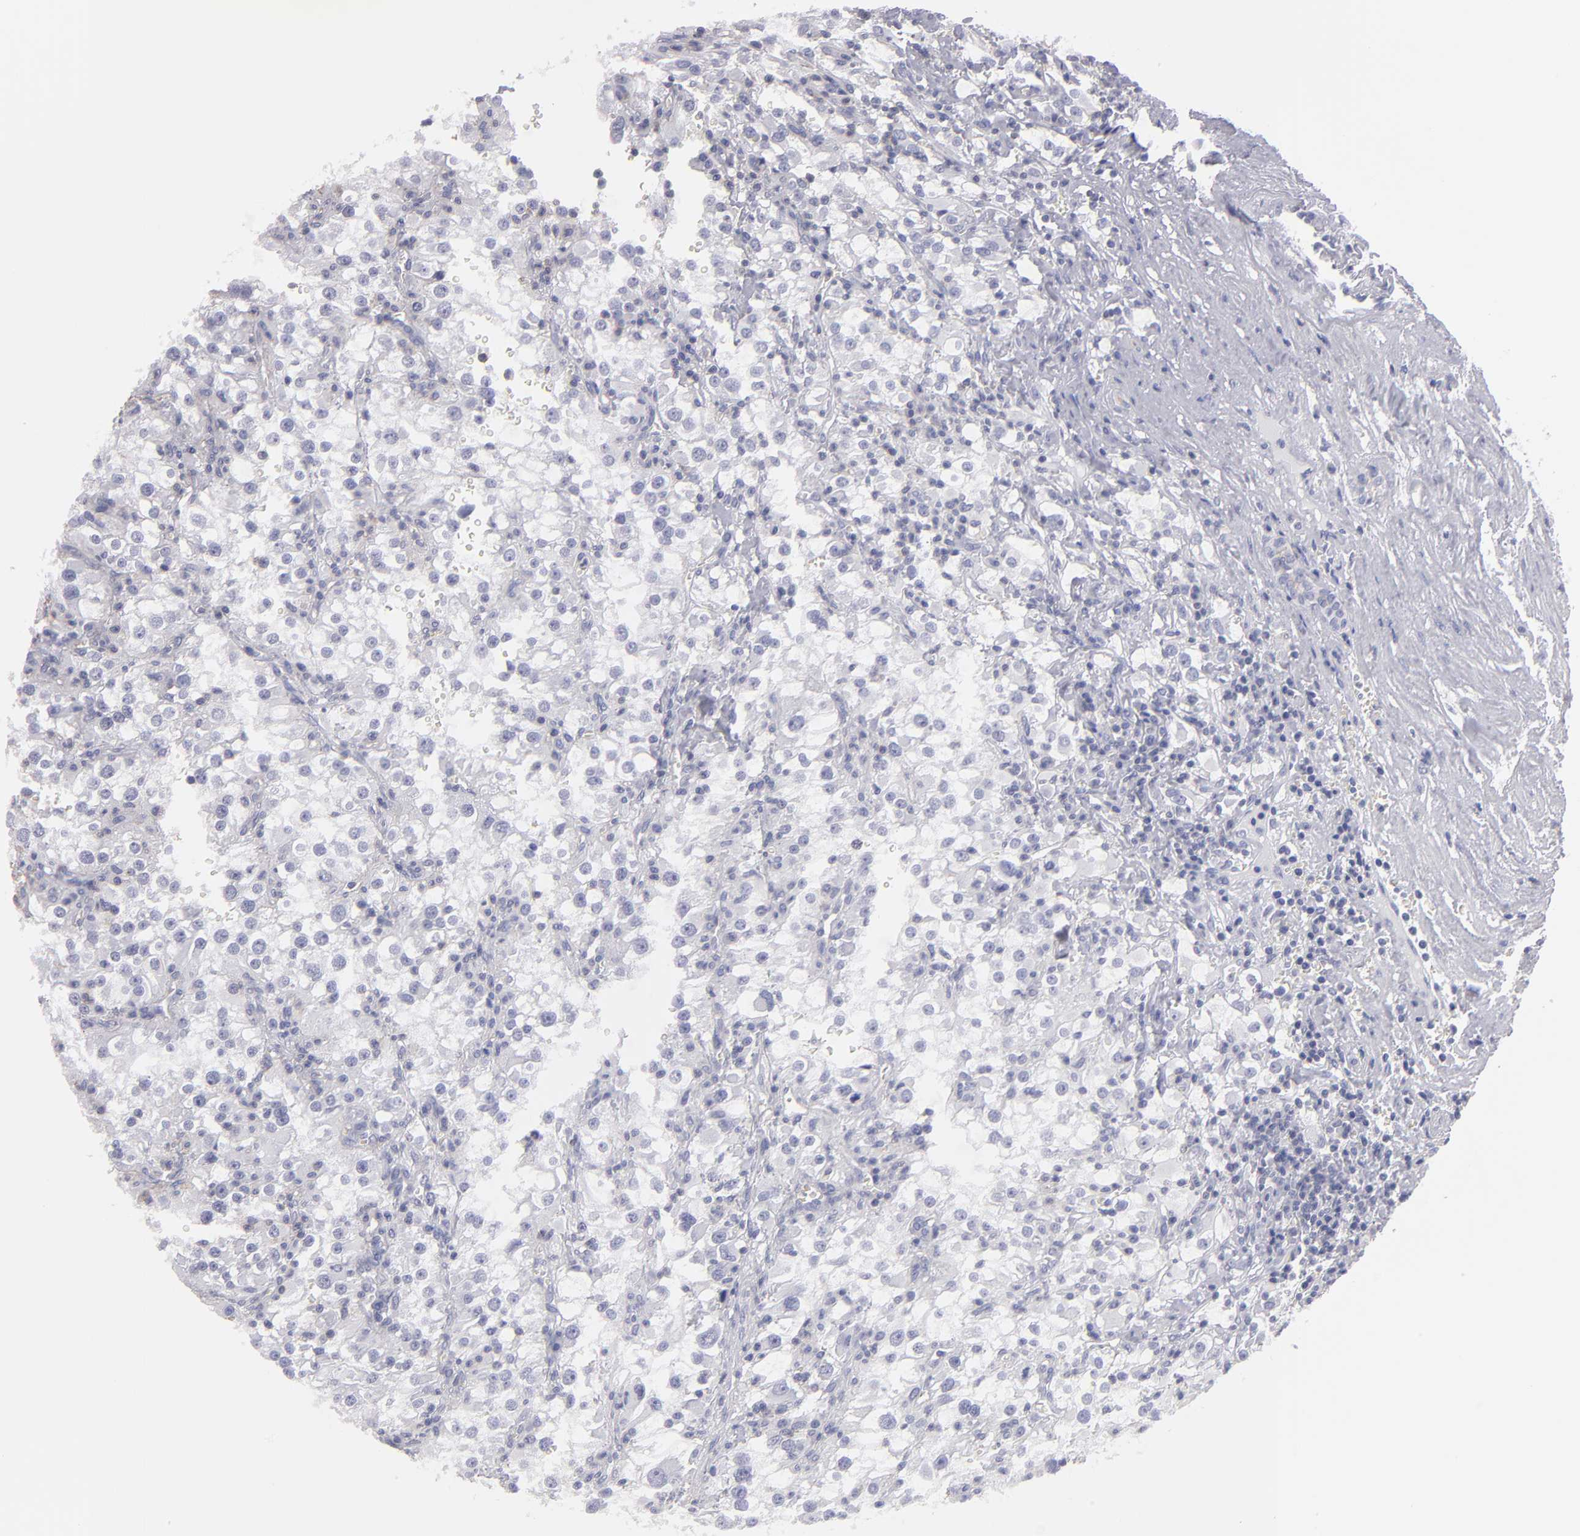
{"staining": {"intensity": "negative", "quantity": "none", "location": "none"}, "tissue": "renal cancer", "cell_type": "Tumor cells", "image_type": "cancer", "snomed": [{"axis": "morphology", "description": "Adenocarcinoma, NOS"}, {"axis": "topography", "description": "Kidney"}], "caption": "The histopathology image demonstrates no staining of tumor cells in adenocarcinoma (renal).", "gene": "ABCB1", "patient": {"sex": "female", "age": 52}}